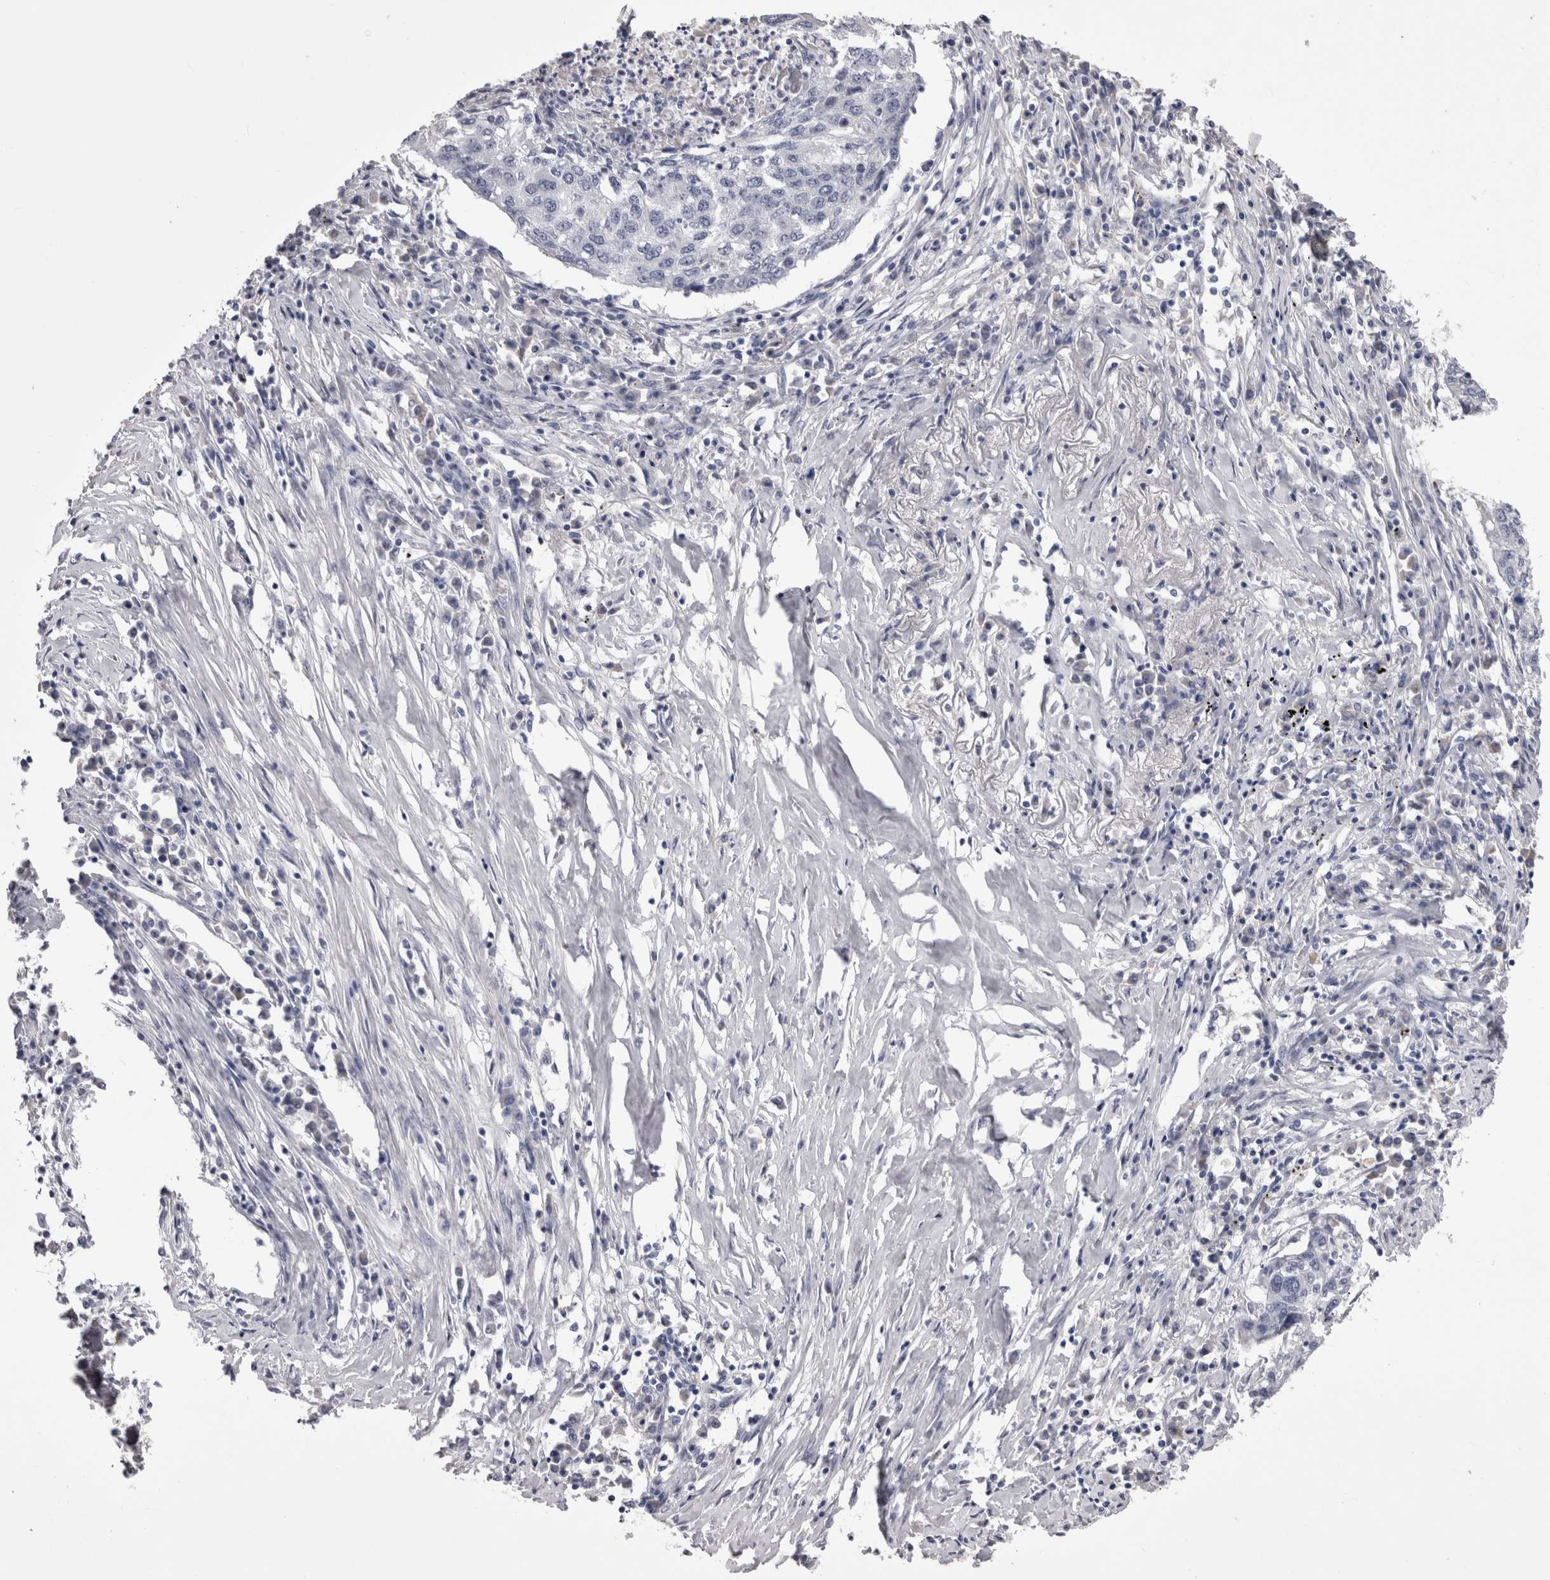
{"staining": {"intensity": "negative", "quantity": "none", "location": "none"}, "tissue": "lung cancer", "cell_type": "Tumor cells", "image_type": "cancer", "snomed": [{"axis": "morphology", "description": "Squamous cell carcinoma, NOS"}, {"axis": "topography", "description": "Lung"}], "caption": "High power microscopy photomicrograph of an IHC photomicrograph of lung cancer, revealing no significant staining in tumor cells.", "gene": "CDHR5", "patient": {"sex": "female", "age": 63}}